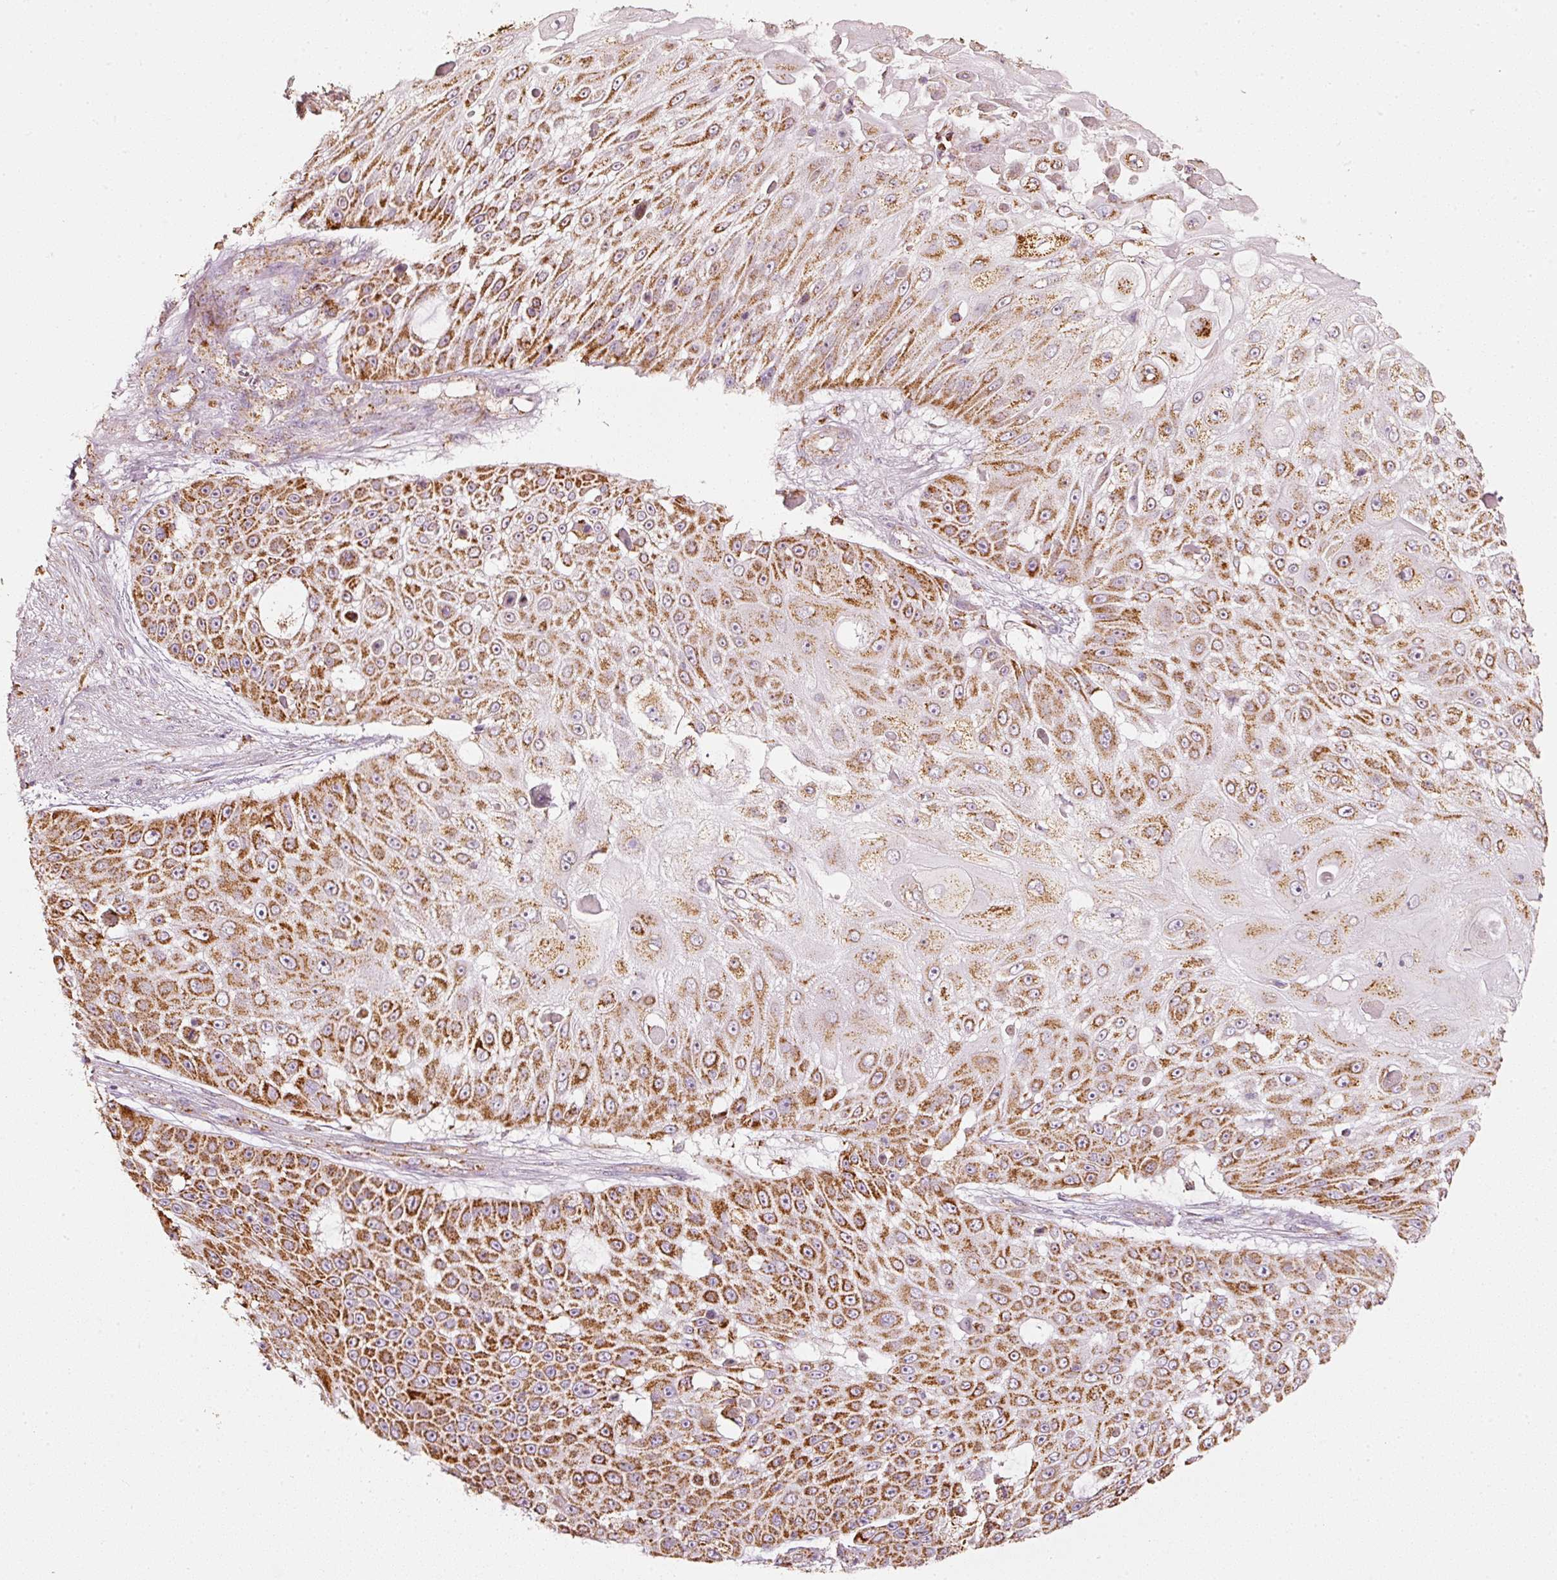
{"staining": {"intensity": "moderate", "quantity": ">75%", "location": "cytoplasmic/membranous"}, "tissue": "skin cancer", "cell_type": "Tumor cells", "image_type": "cancer", "snomed": [{"axis": "morphology", "description": "Squamous cell carcinoma, NOS"}, {"axis": "topography", "description": "Skin"}], "caption": "An image of squamous cell carcinoma (skin) stained for a protein displays moderate cytoplasmic/membranous brown staining in tumor cells.", "gene": "UQCRC1", "patient": {"sex": "female", "age": 86}}